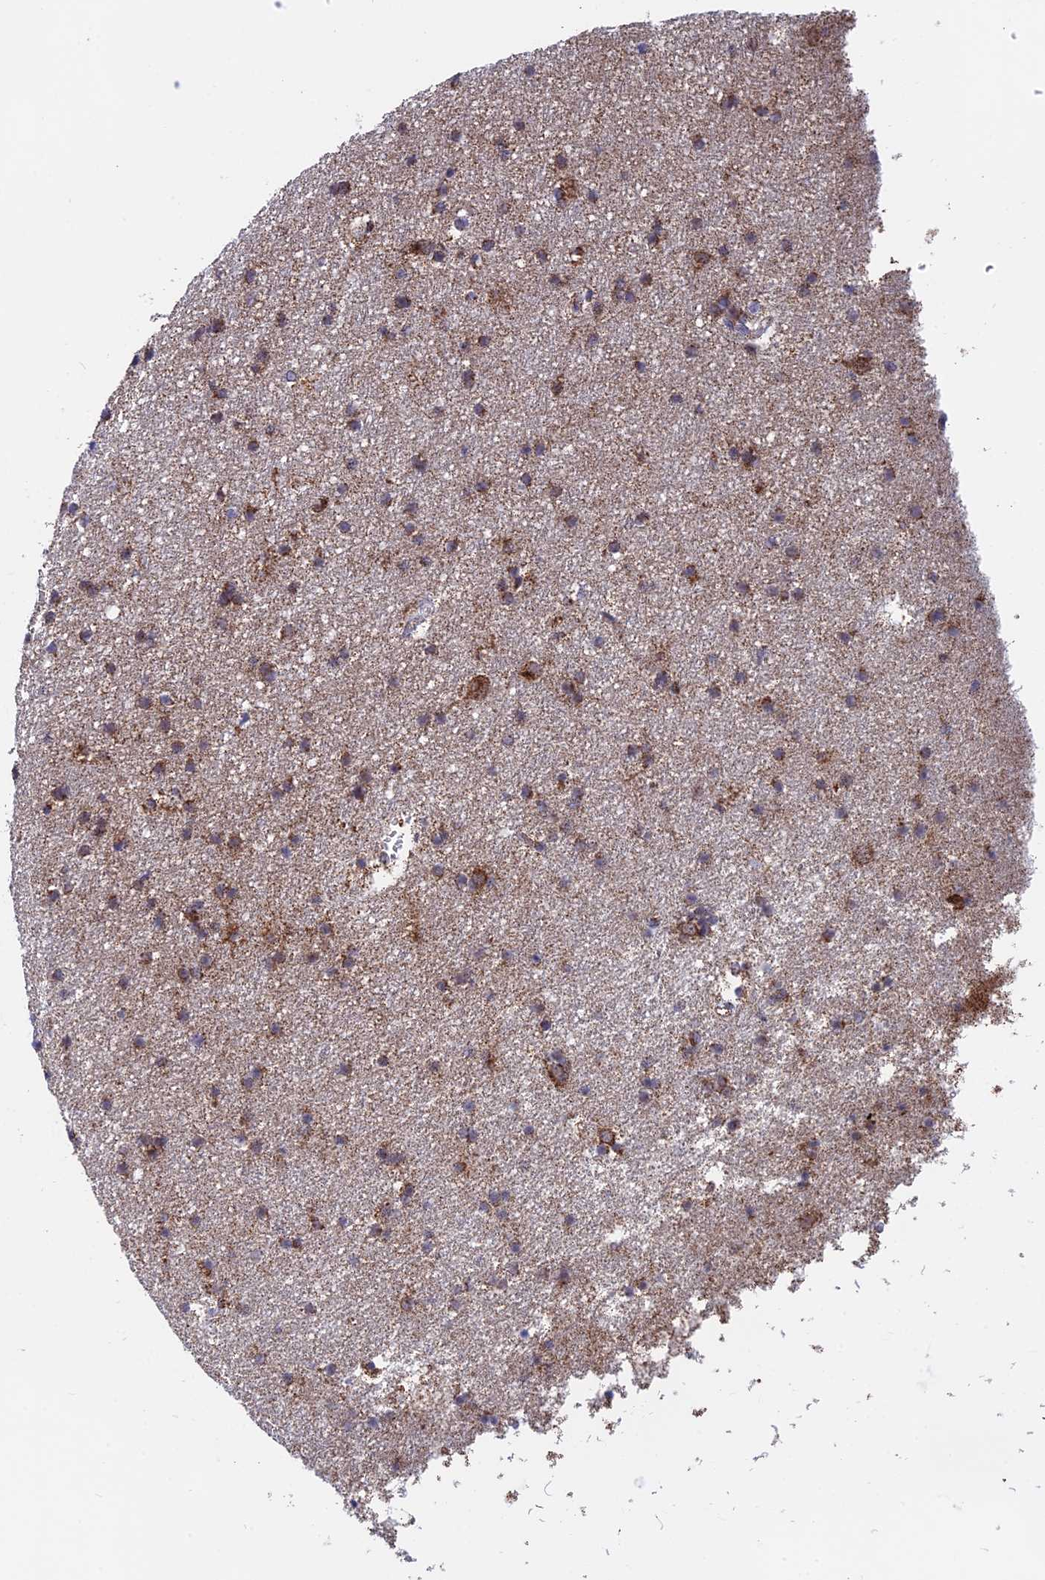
{"staining": {"intensity": "moderate", "quantity": "25%-75%", "location": "nuclear"}, "tissue": "cerebral cortex", "cell_type": "Endothelial cells", "image_type": "normal", "snomed": [{"axis": "morphology", "description": "Normal tissue, NOS"}, {"axis": "topography", "description": "Cerebral cortex"}], "caption": "Immunohistochemical staining of benign cerebral cortex reveals moderate nuclear protein positivity in about 25%-75% of endothelial cells.", "gene": "CDC16", "patient": {"sex": "male", "age": 54}}